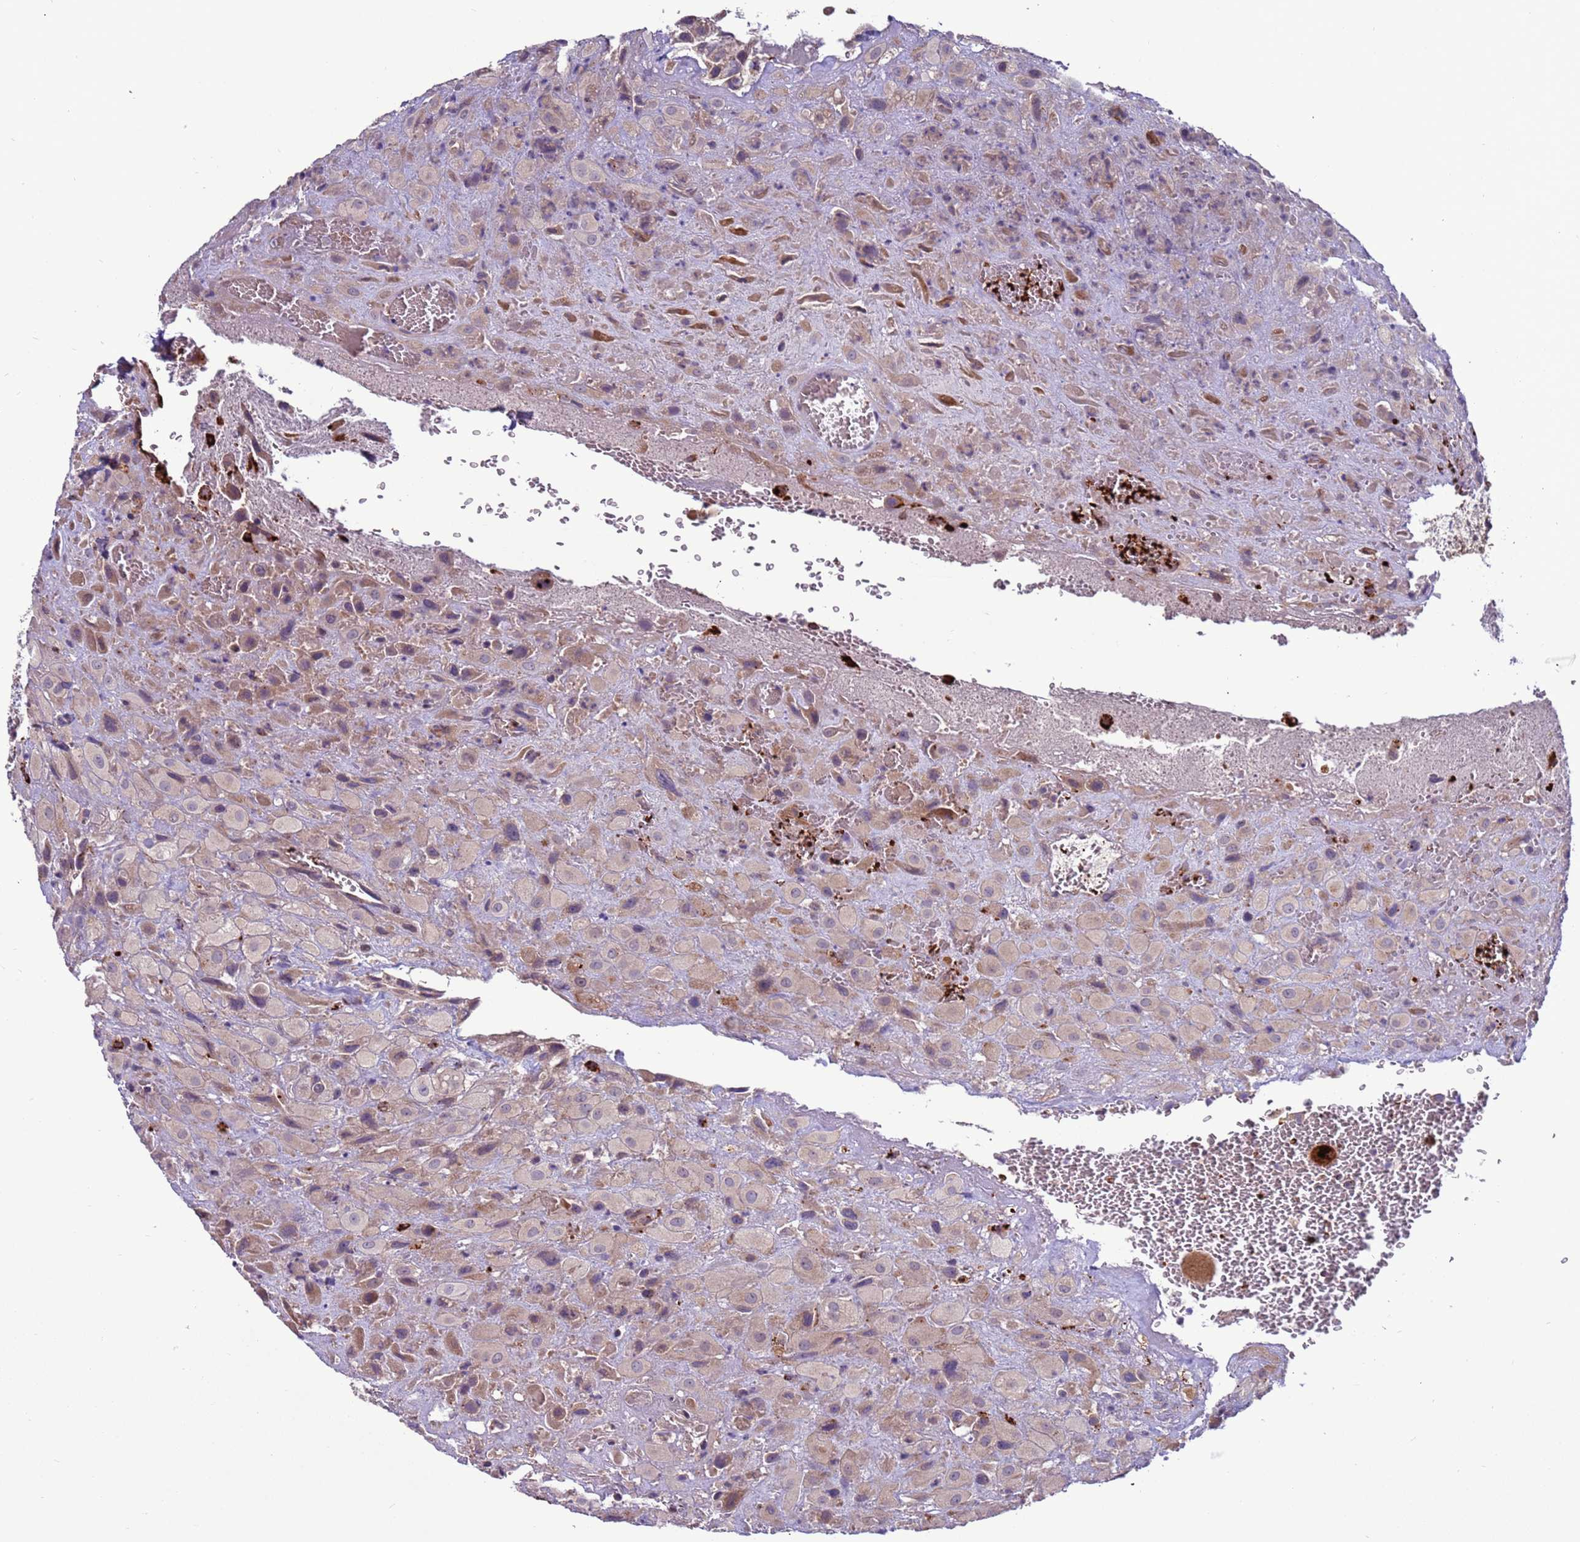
{"staining": {"intensity": "moderate", "quantity": "25%-75%", "location": "cytoplasmic/membranous"}, "tissue": "placenta", "cell_type": "Decidual cells", "image_type": "normal", "snomed": [{"axis": "morphology", "description": "Normal tissue, NOS"}, {"axis": "topography", "description": "Placenta"}], "caption": "Placenta stained for a protein displays moderate cytoplasmic/membranous positivity in decidual cells.", "gene": "VPS36", "patient": {"sex": "female", "age": 35}}